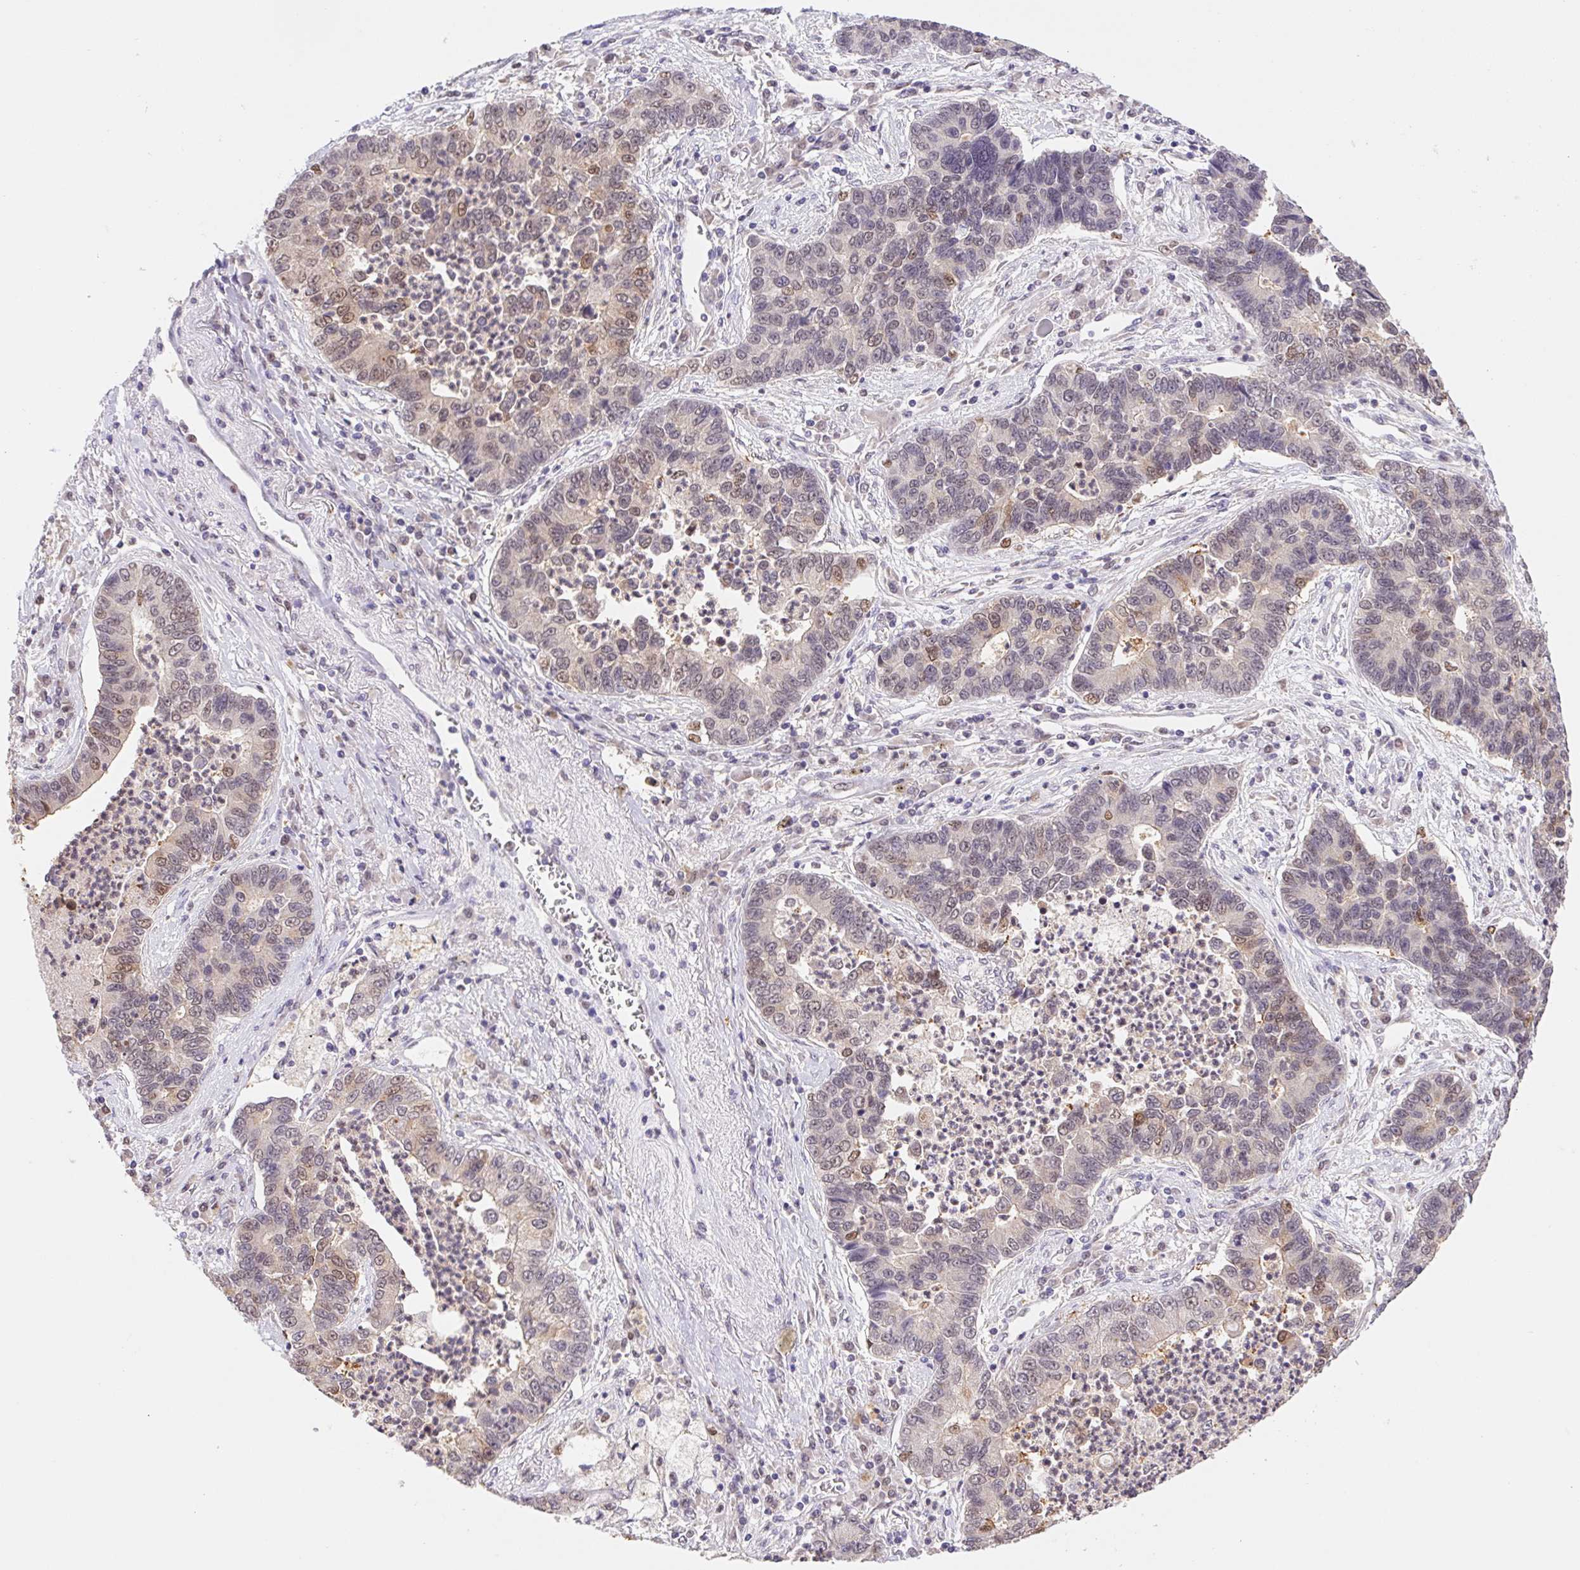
{"staining": {"intensity": "weak", "quantity": "<25%", "location": "cytoplasmic/membranous,nuclear"}, "tissue": "lung cancer", "cell_type": "Tumor cells", "image_type": "cancer", "snomed": [{"axis": "morphology", "description": "Adenocarcinoma, NOS"}, {"axis": "topography", "description": "Lung"}], "caption": "DAB immunohistochemical staining of human lung adenocarcinoma reveals no significant staining in tumor cells.", "gene": "L3MBTL4", "patient": {"sex": "female", "age": 57}}